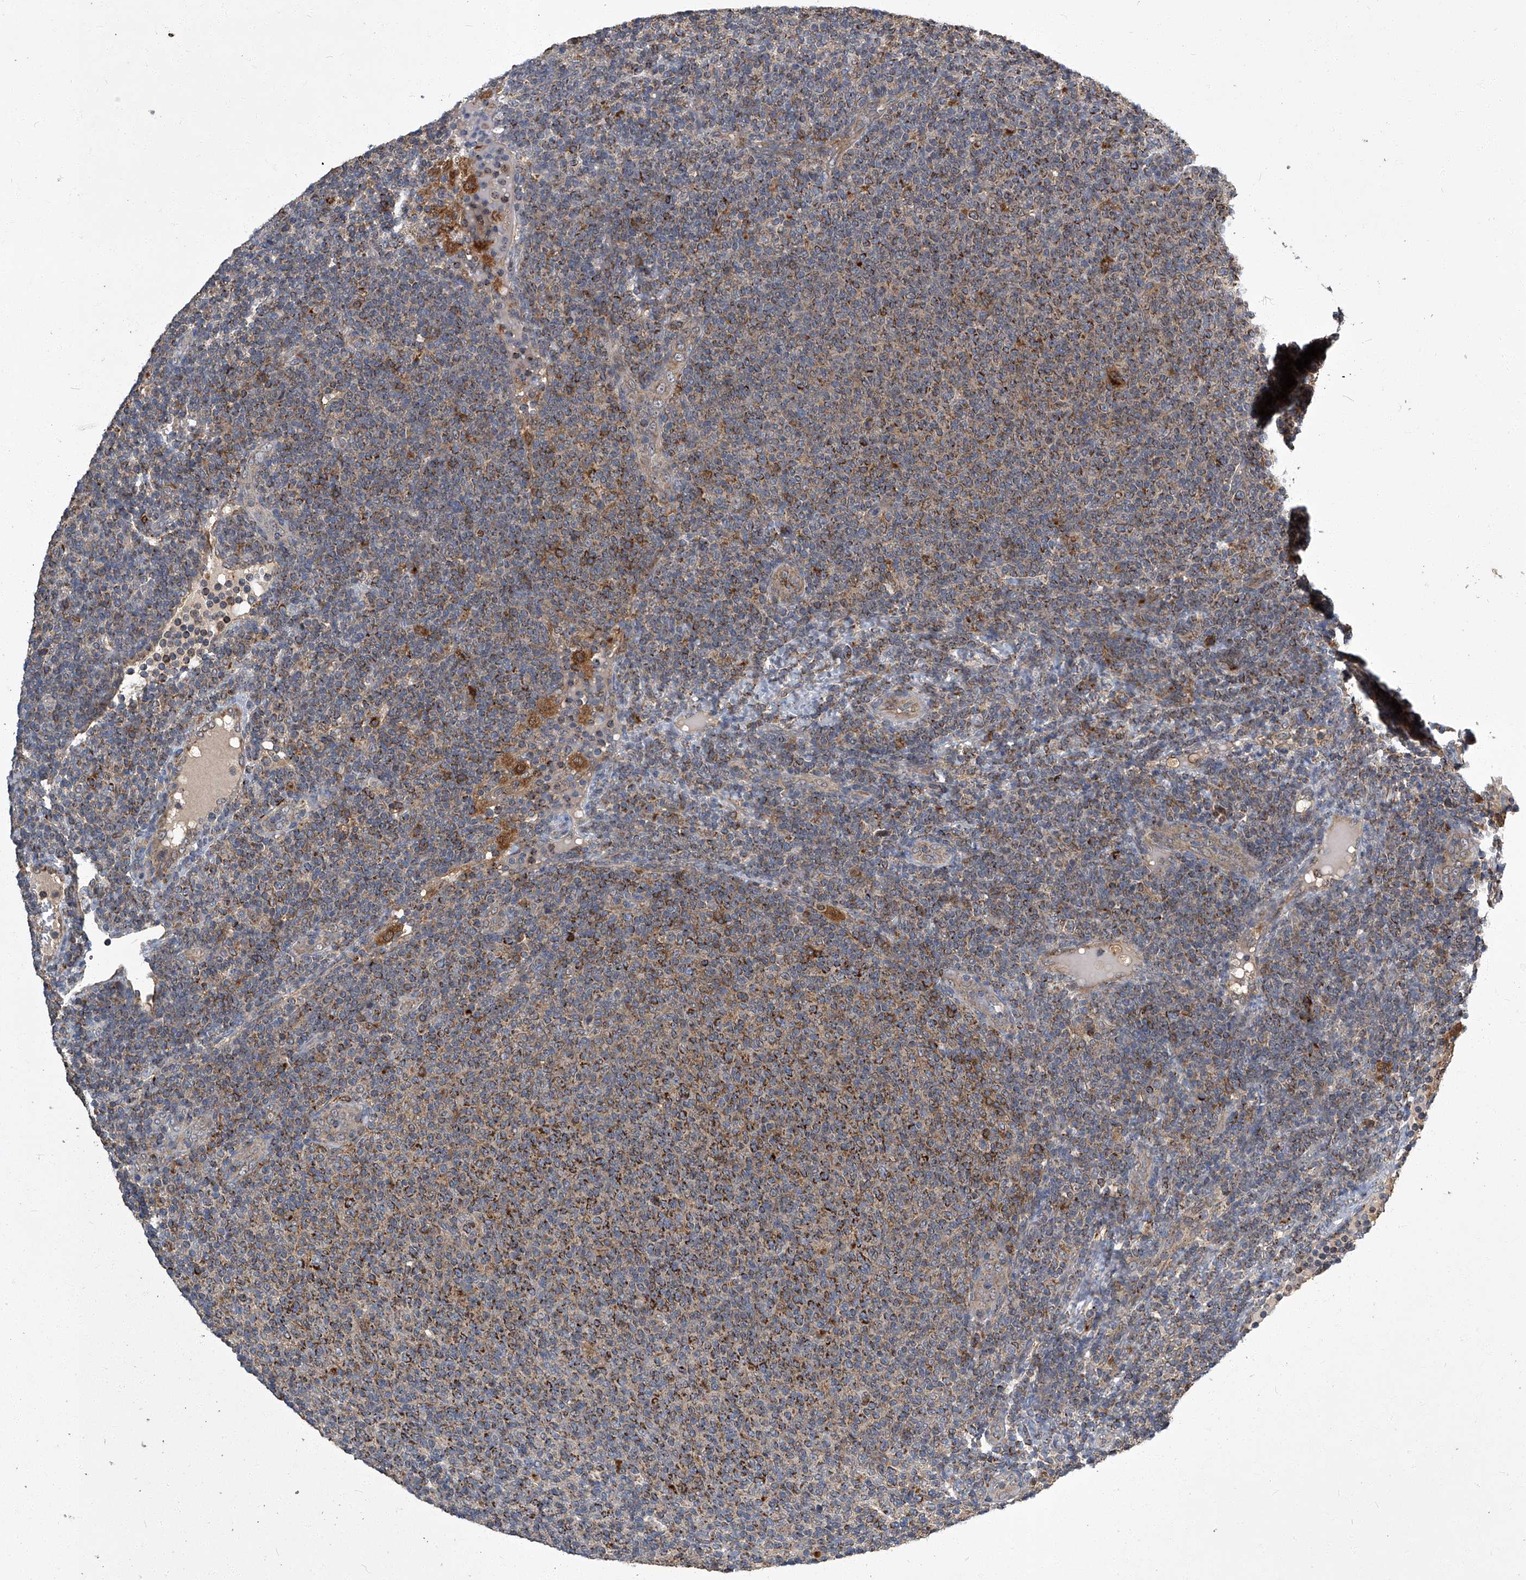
{"staining": {"intensity": "strong", "quantity": "25%-75%", "location": "cytoplasmic/membranous"}, "tissue": "lymphoma", "cell_type": "Tumor cells", "image_type": "cancer", "snomed": [{"axis": "morphology", "description": "Malignant lymphoma, non-Hodgkin's type, Low grade"}, {"axis": "topography", "description": "Lymph node"}], "caption": "IHC micrograph of lymphoma stained for a protein (brown), which displays high levels of strong cytoplasmic/membranous expression in about 25%-75% of tumor cells.", "gene": "TNFRSF13B", "patient": {"sex": "male", "age": 66}}